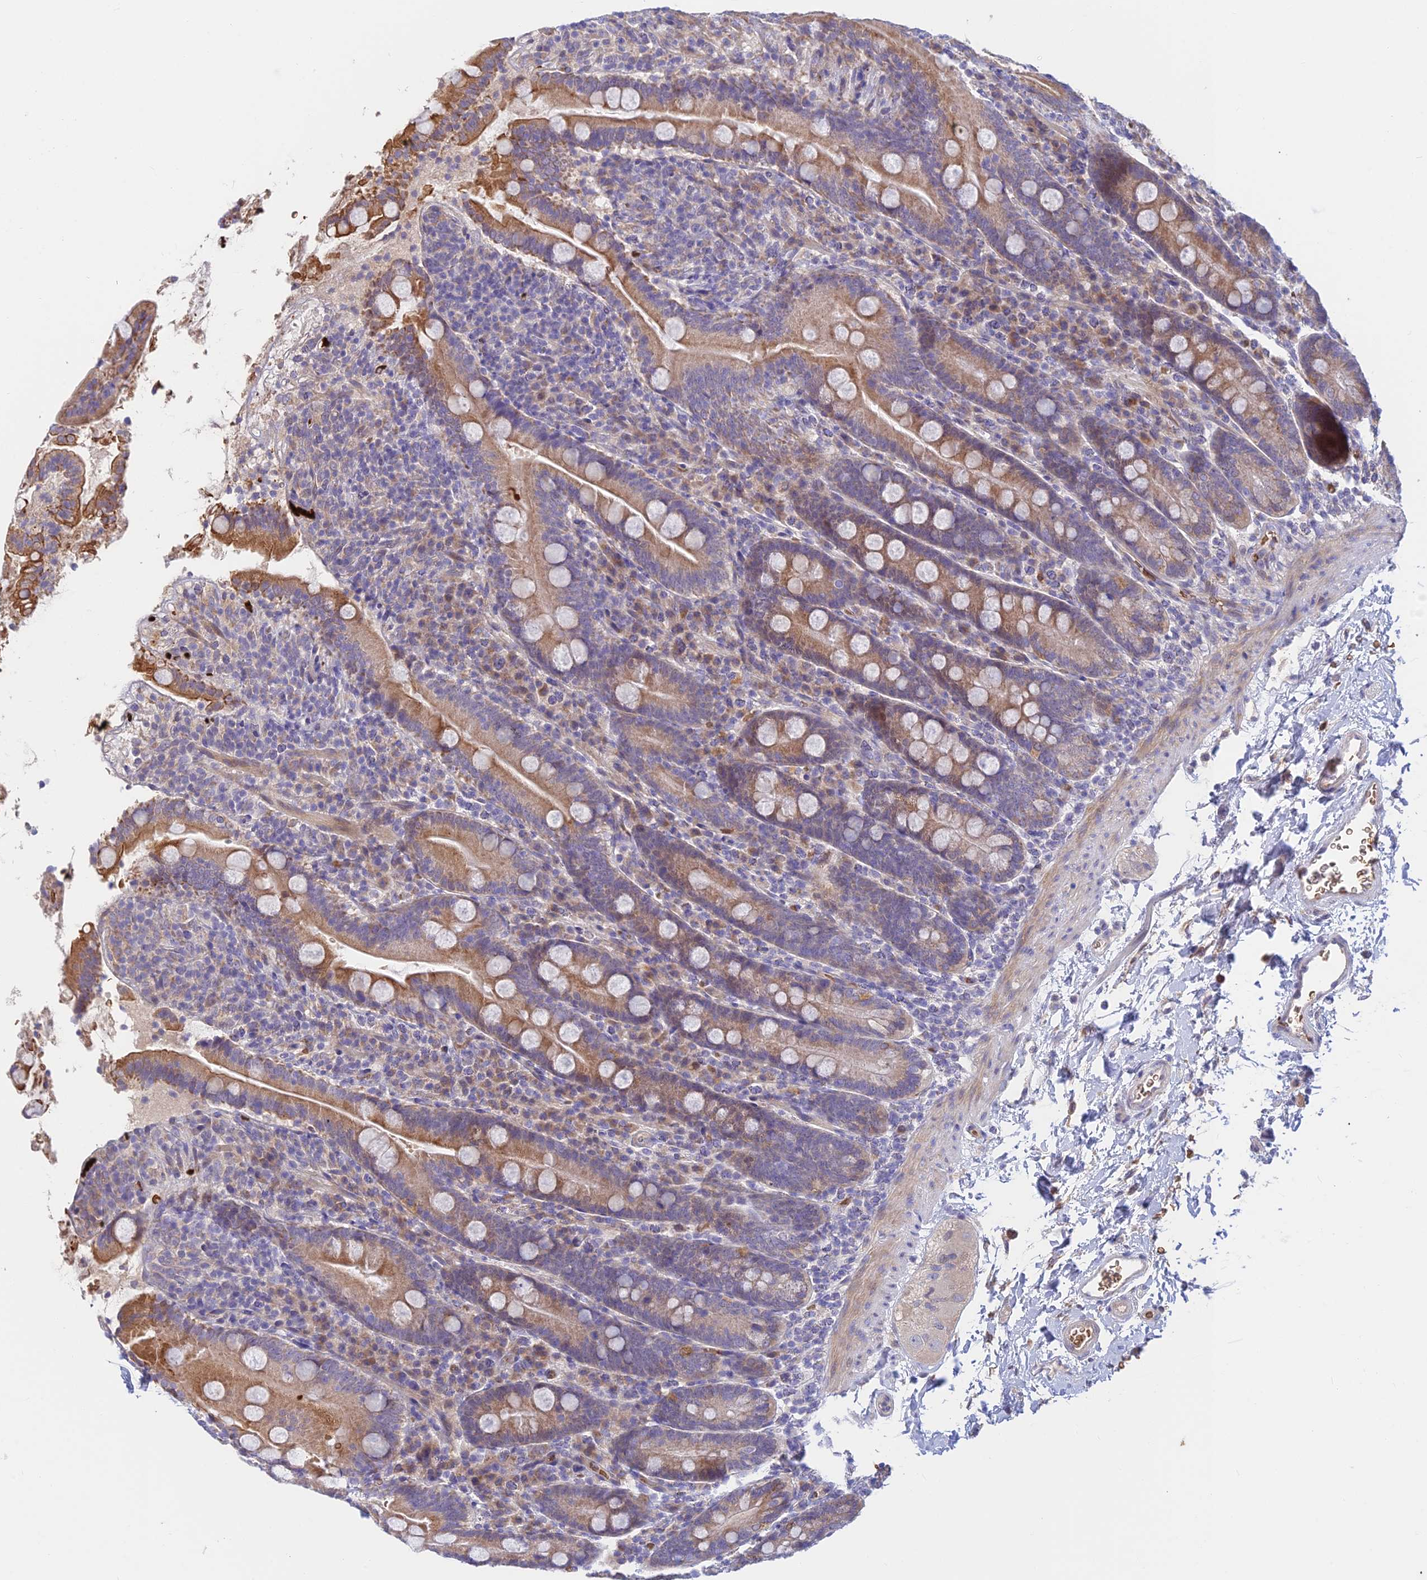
{"staining": {"intensity": "moderate", "quantity": ">75%", "location": "cytoplasmic/membranous"}, "tissue": "duodenum", "cell_type": "Glandular cells", "image_type": "normal", "snomed": [{"axis": "morphology", "description": "Normal tissue, NOS"}, {"axis": "topography", "description": "Duodenum"}], "caption": "DAB (3,3'-diaminobenzidine) immunohistochemical staining of benign duodenum demonstrates moderate cytoplasmic/membranous protein expression in about >75% of glandular cells. (DAB IHC, brown staining for protein, blue staining for nuclei).", "gene": "UFSP2", "patient": {"sex": "male", "age": 35}}